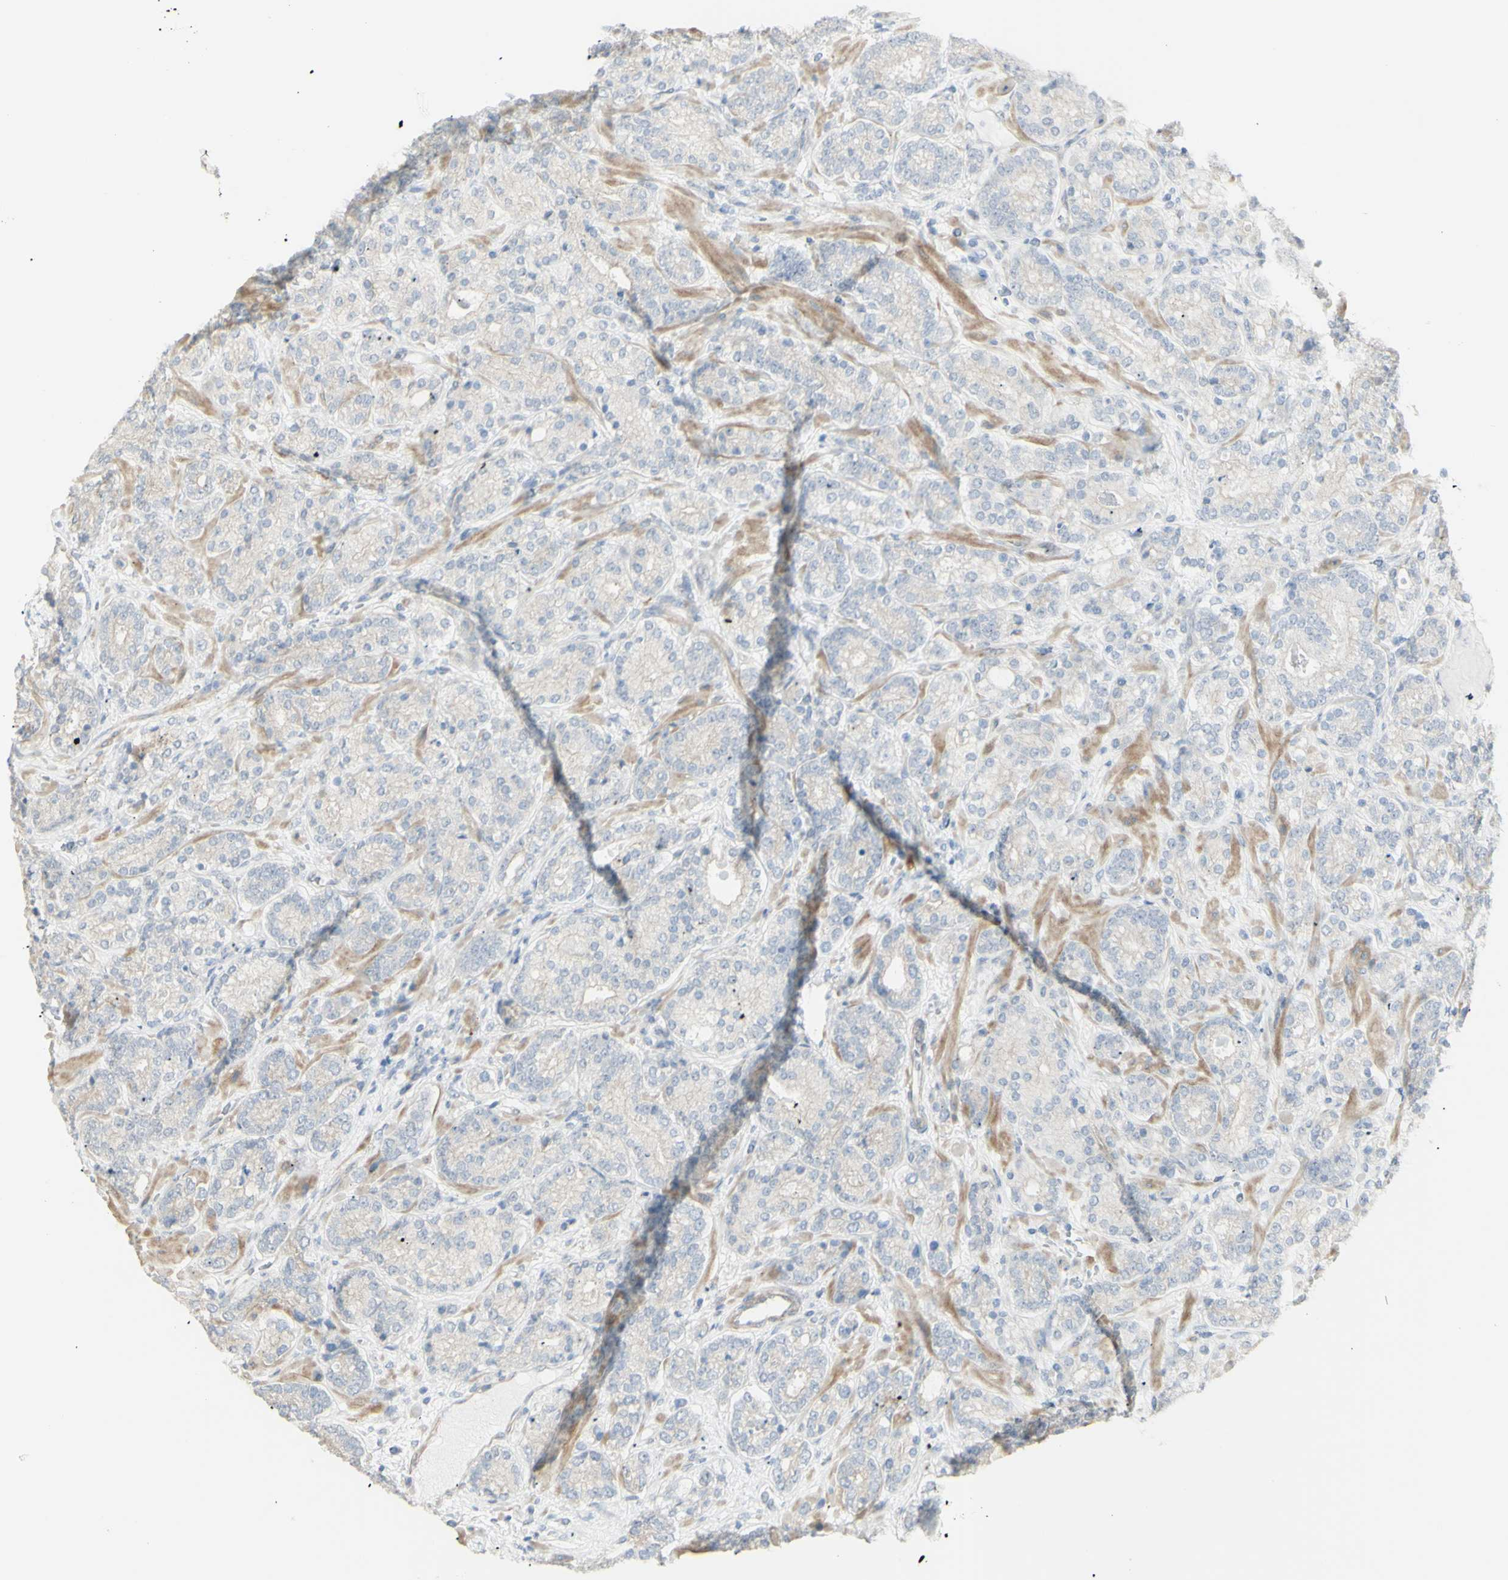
{"staining": {"intensity": "negative", "quantity": "none", "location": "none"}, "tissue": "prostate cancer", "cell_type": "Tumor cells", "image_type": "cancer", "snomed": [{"axis": "morphology", "description": "Adenocarcinoma, High grade"}, {"axis": "topography", "description": "Prostate"}], "caption": "Protein analysis of prostate high-grade adenocarcinoma demonstrates no significant staining in tumor cells.", "gene": "NDST4", "patient": {"sex": "male", "age": 61}}